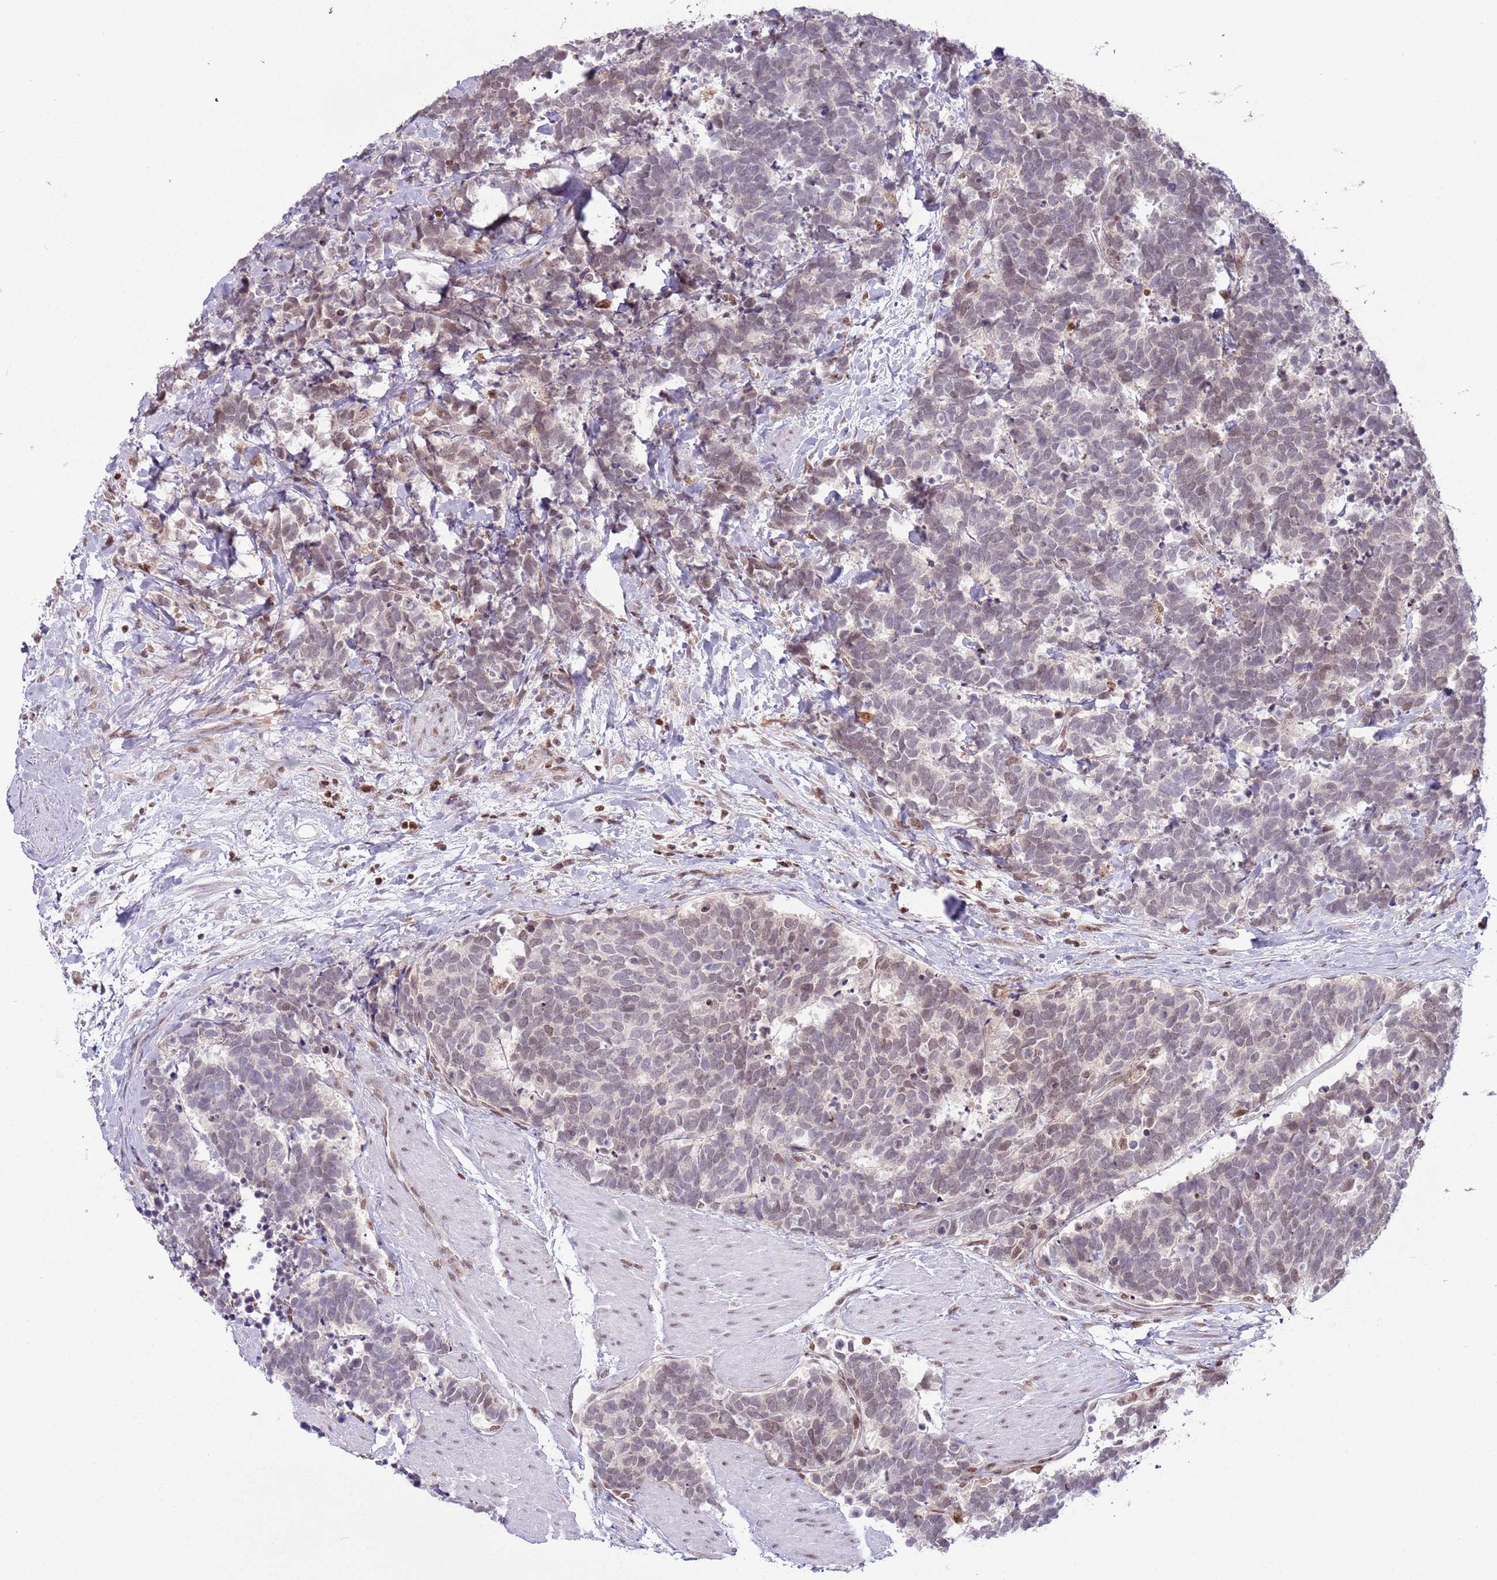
{"staining": {"intensity": "weak", "quantity": "25%-75%", "location": "nuclear"}, "tissue": "carcinoid", "cell_type": "Tumor cells", "image_type": "cancer", "snomed": [{"axis": "morphology", "description": "Carcinoma, NOS"}, {"axis": "morphology", "description": "Carcinoid, malignant, NOS"}, {"axis": "topography", "description": "Prostate"}], "caption": "This photomicrograph shows IHC staining of human carcinoid (malignant), with low weak nuclear staining in about 25%-75% of tumor cells.", "gene": "SELENOH", "patient": {"sex": "male", "age": 57}}